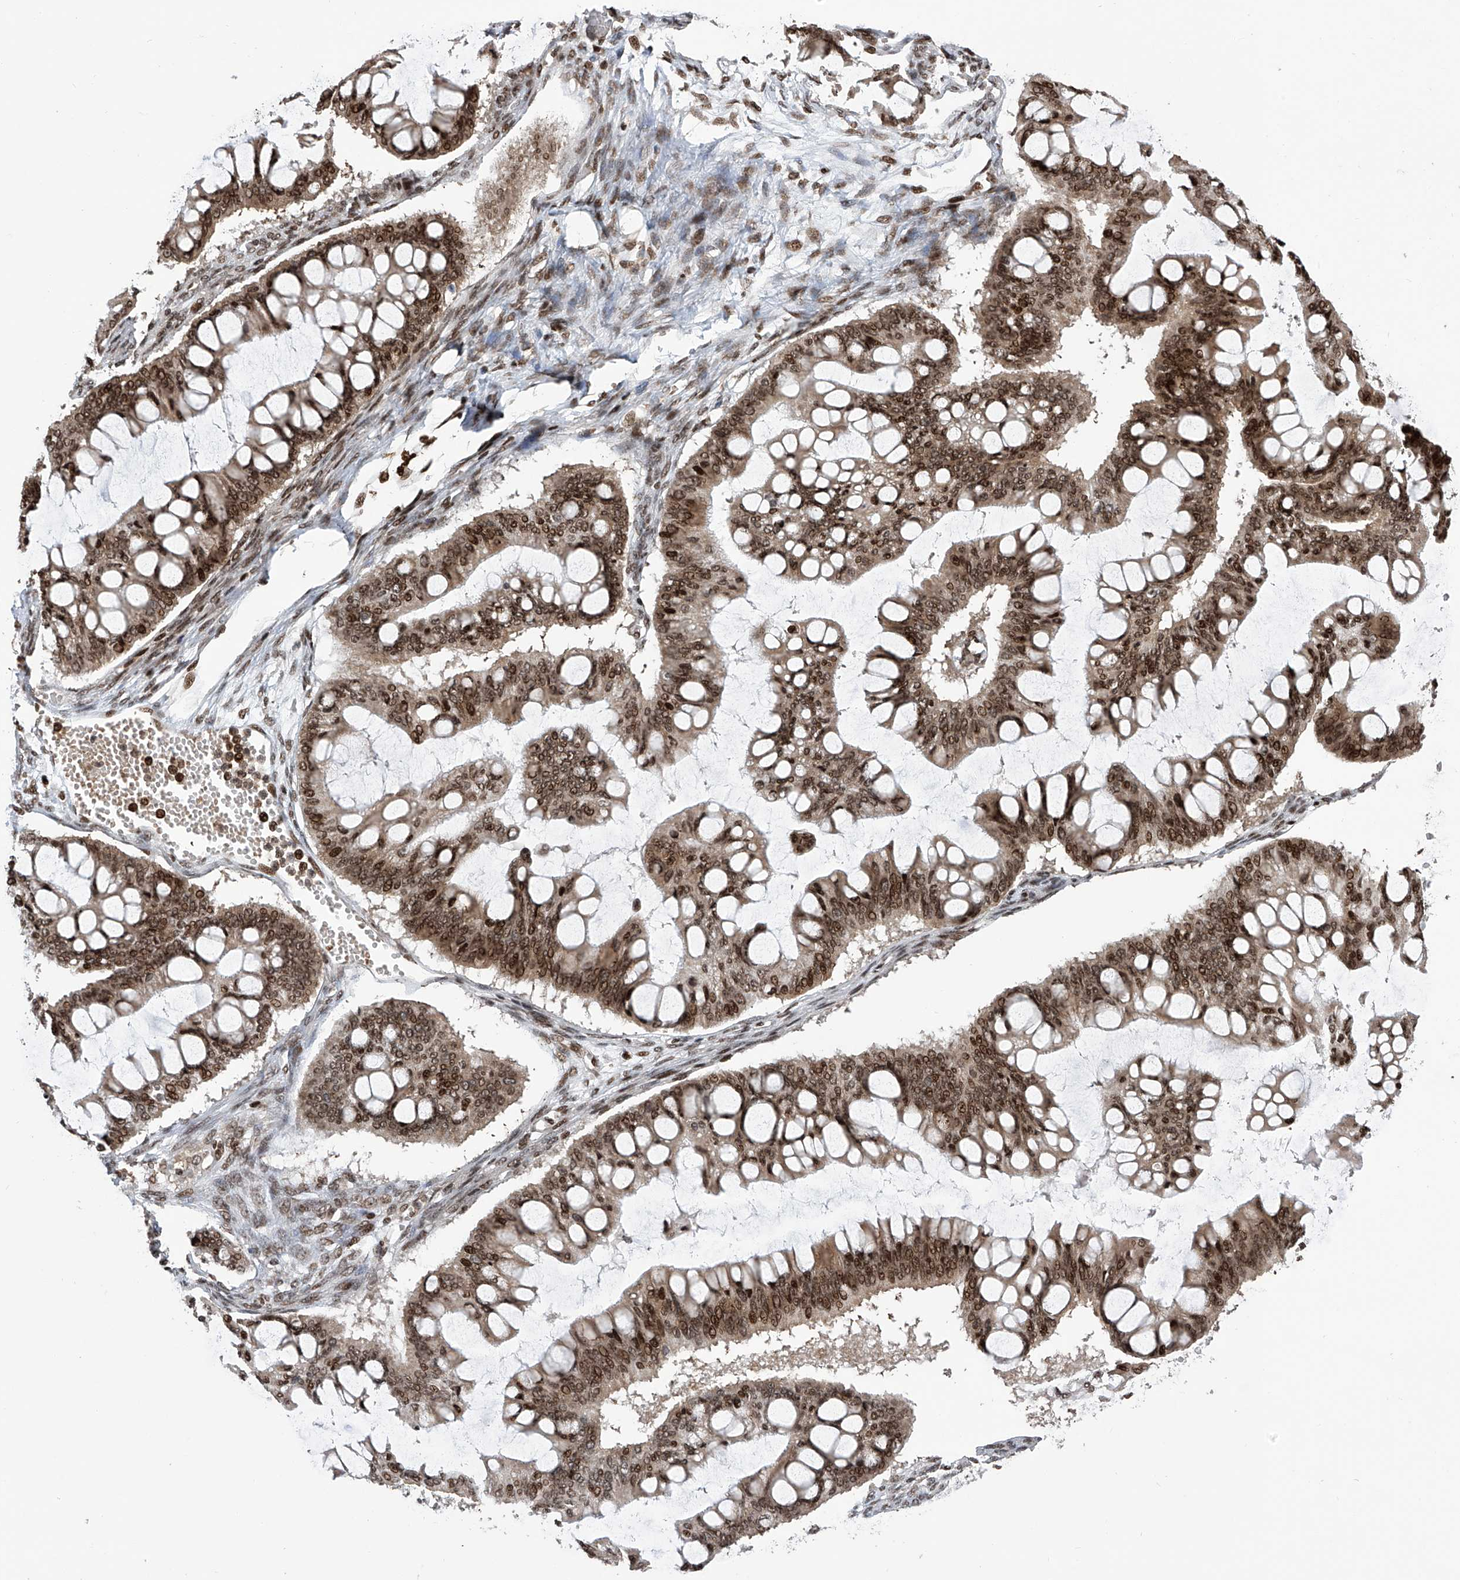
{"staining": {"intensity": "moderate", "quantity": ">75%", "location": "cytoplasmic/membranous,nuclear"}, "tissue": "ovarian cancer", "cell_type": "Tumor cells", "image_type": "cancer", "snomed": [{"axis": "morphology", "description": "Cystadenocarcinoma, mucinous, NOS"}, {"axis": "topography", "description": "Ovary"}], "caption": "Moderate cytoplasmic/membranous and nuclear expression for a protein is identified in about >75% of tumor cells of ovarian cancer (mucinous cystadenocarcinoma) using immunohistochemistry.", "gene": "PAK1IP1", "patient": {"sex": "female", "age": 73}}